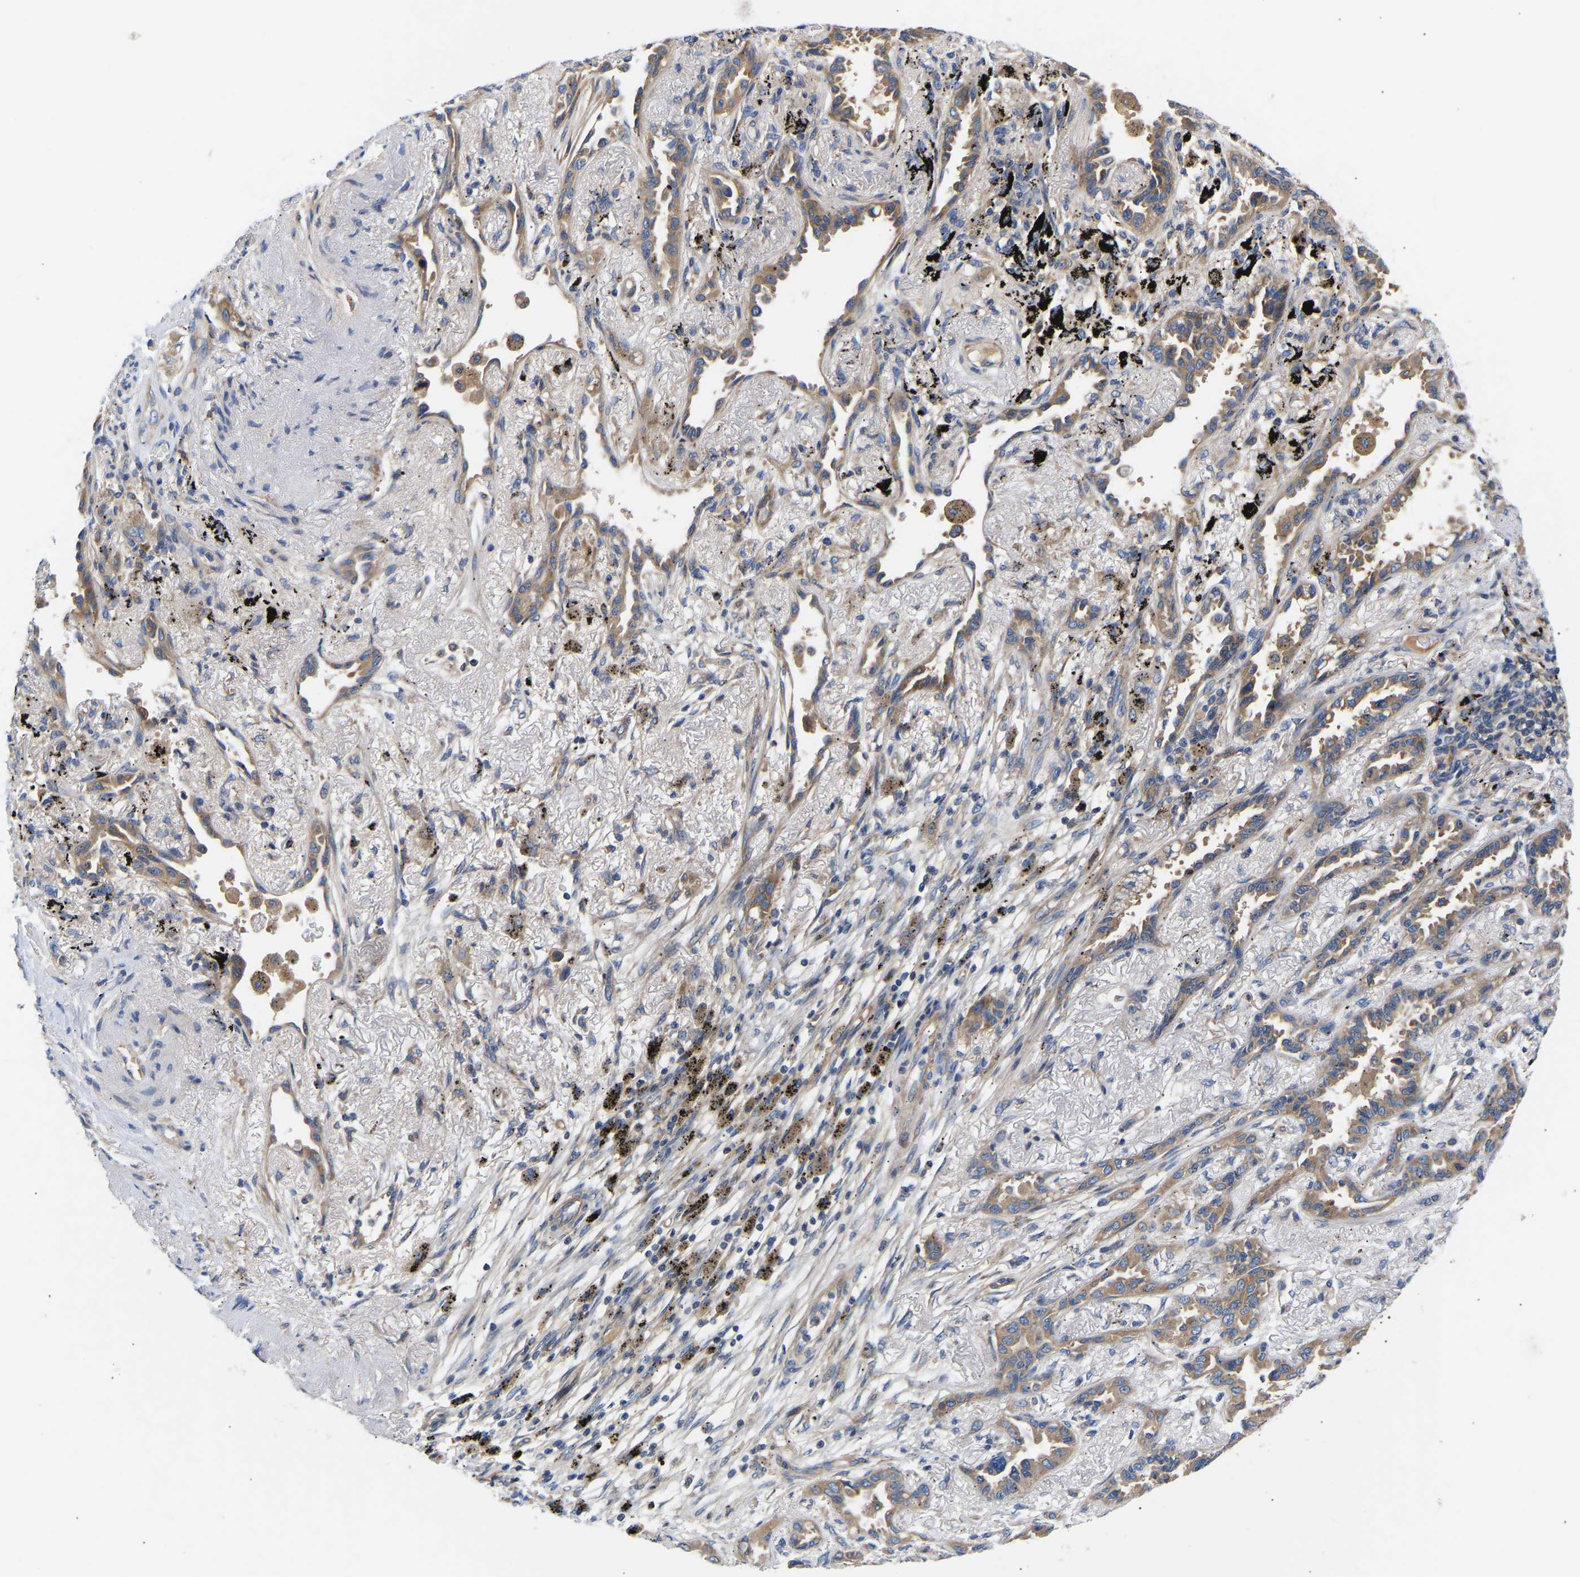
{"staining": {"intensity": "moderate", "quantity": ">75%", "location": "cytoplasmic/membranous"}, "tissue": "lung cancer", "cell_type": "Tumor cells", "image_type": "cancer", "snomed": [{"axis": "morphology", "description": "Adenocarcinoma, NOS"}, {"axis": "topography", "description": "Lung"}], "caption": "Moderate cytoplasmic/membranous staining for a protein is seen in approximately >75% of tumor cells of adenocarcinoma (lung) using immunohistochemistry (IHC).", "gene": "AIMP2", "patient": {"sex": "male", "age": 59}}